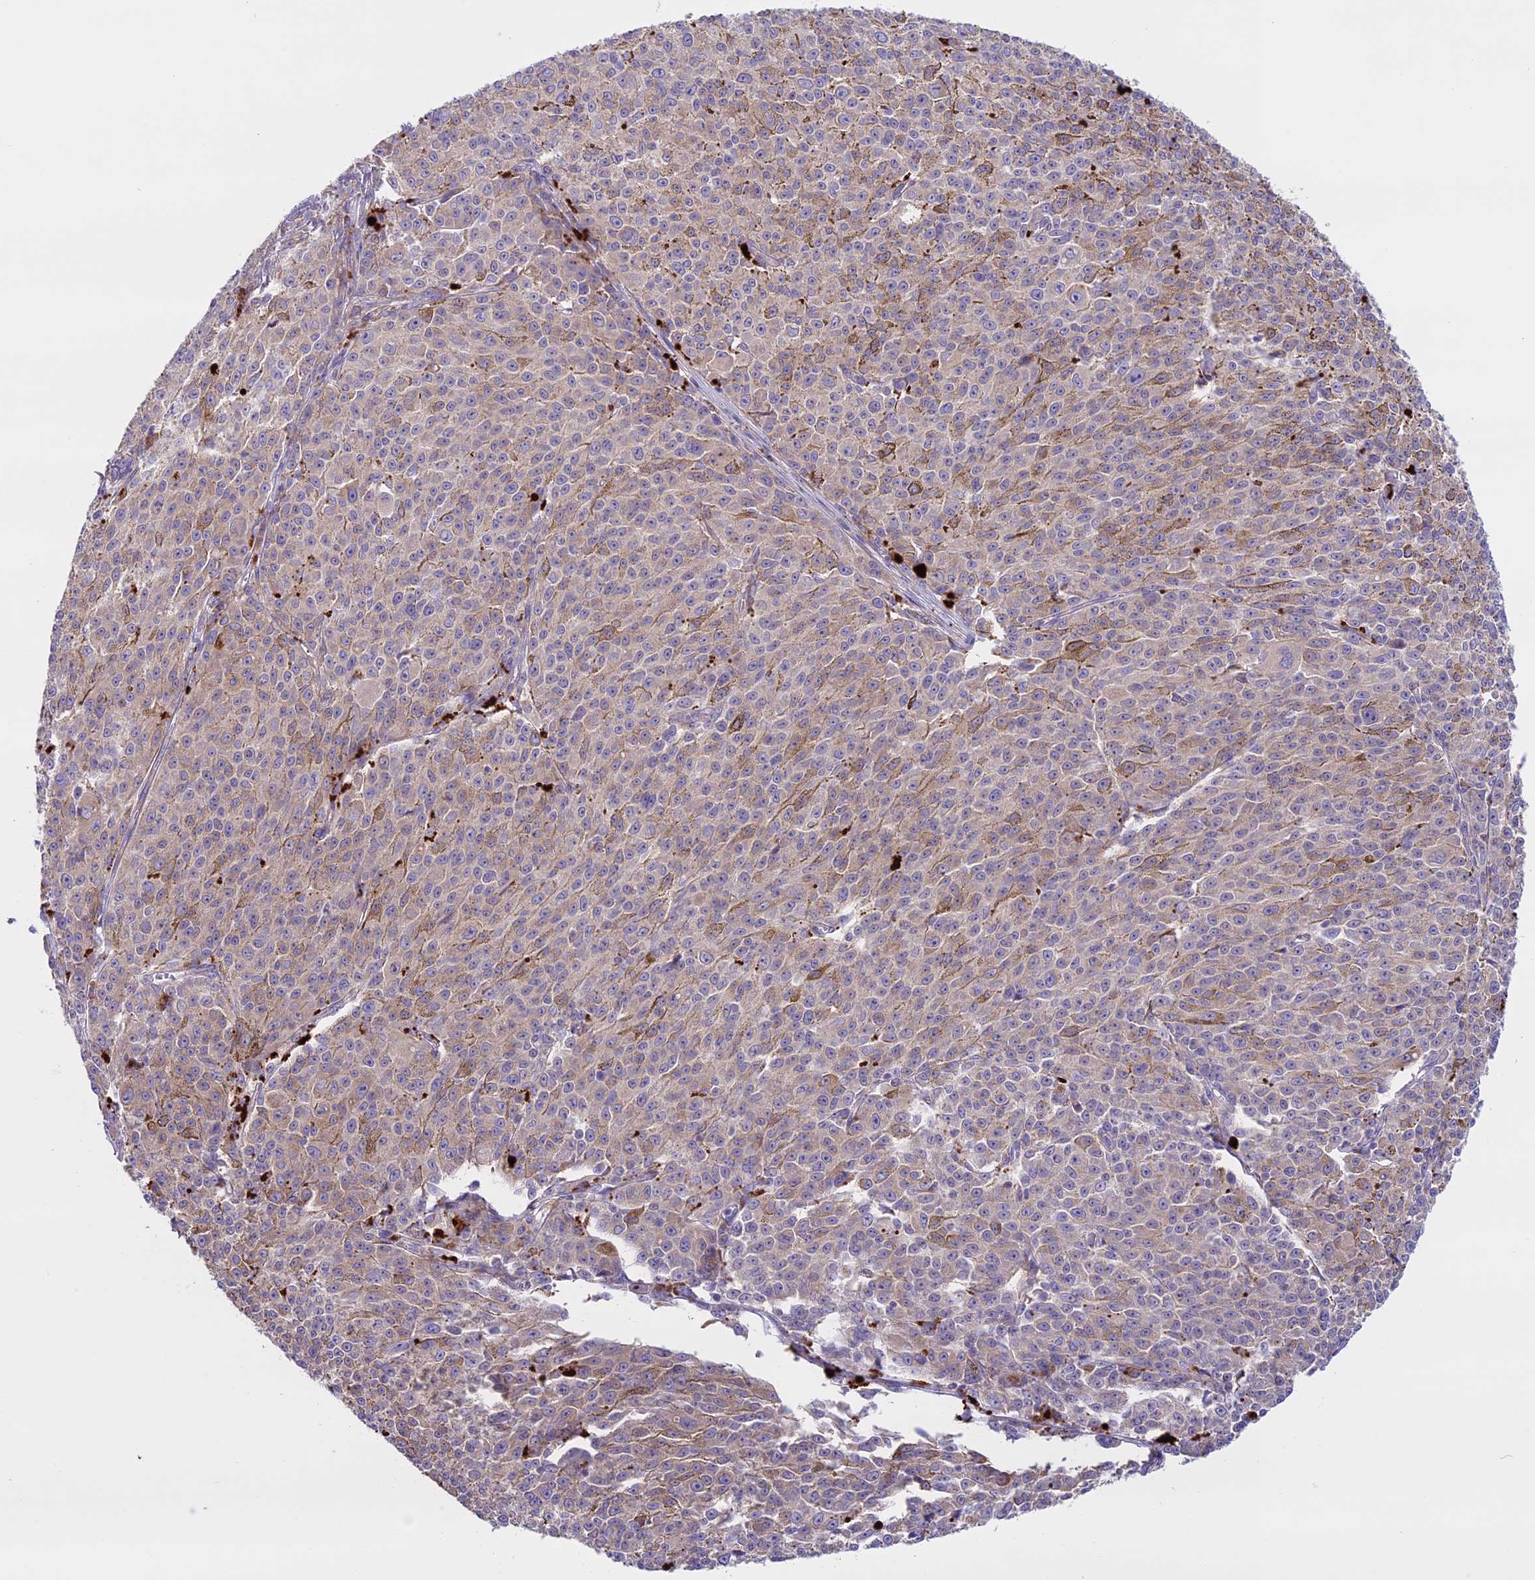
{"staining": {"intensity": "weak", "quantity": "25%-75%", "location": "cytoplasmic/membranous"}, "tissue": "melanoma", "cell_type": "Tumor cells", "image_type": "cancer", "snomed": [{"axis": "morphology", "description": "Malignant melanoma, NOS"}, {"axis": "topography", "description": "Skin"}], "caption": "DAB (3,3'-diaminobenzidine) immunohistochemical staining of human melanoma displays weak cytoplasmic/membranous protein positivity in approximately 25%-75% of tumor cells. (DAB (3,3'-diaminobenzidine) IHC with brightfield microscopy, high magnification).", "gene": "DCTN5", "patient": {"sex": "female", "age": 52}}